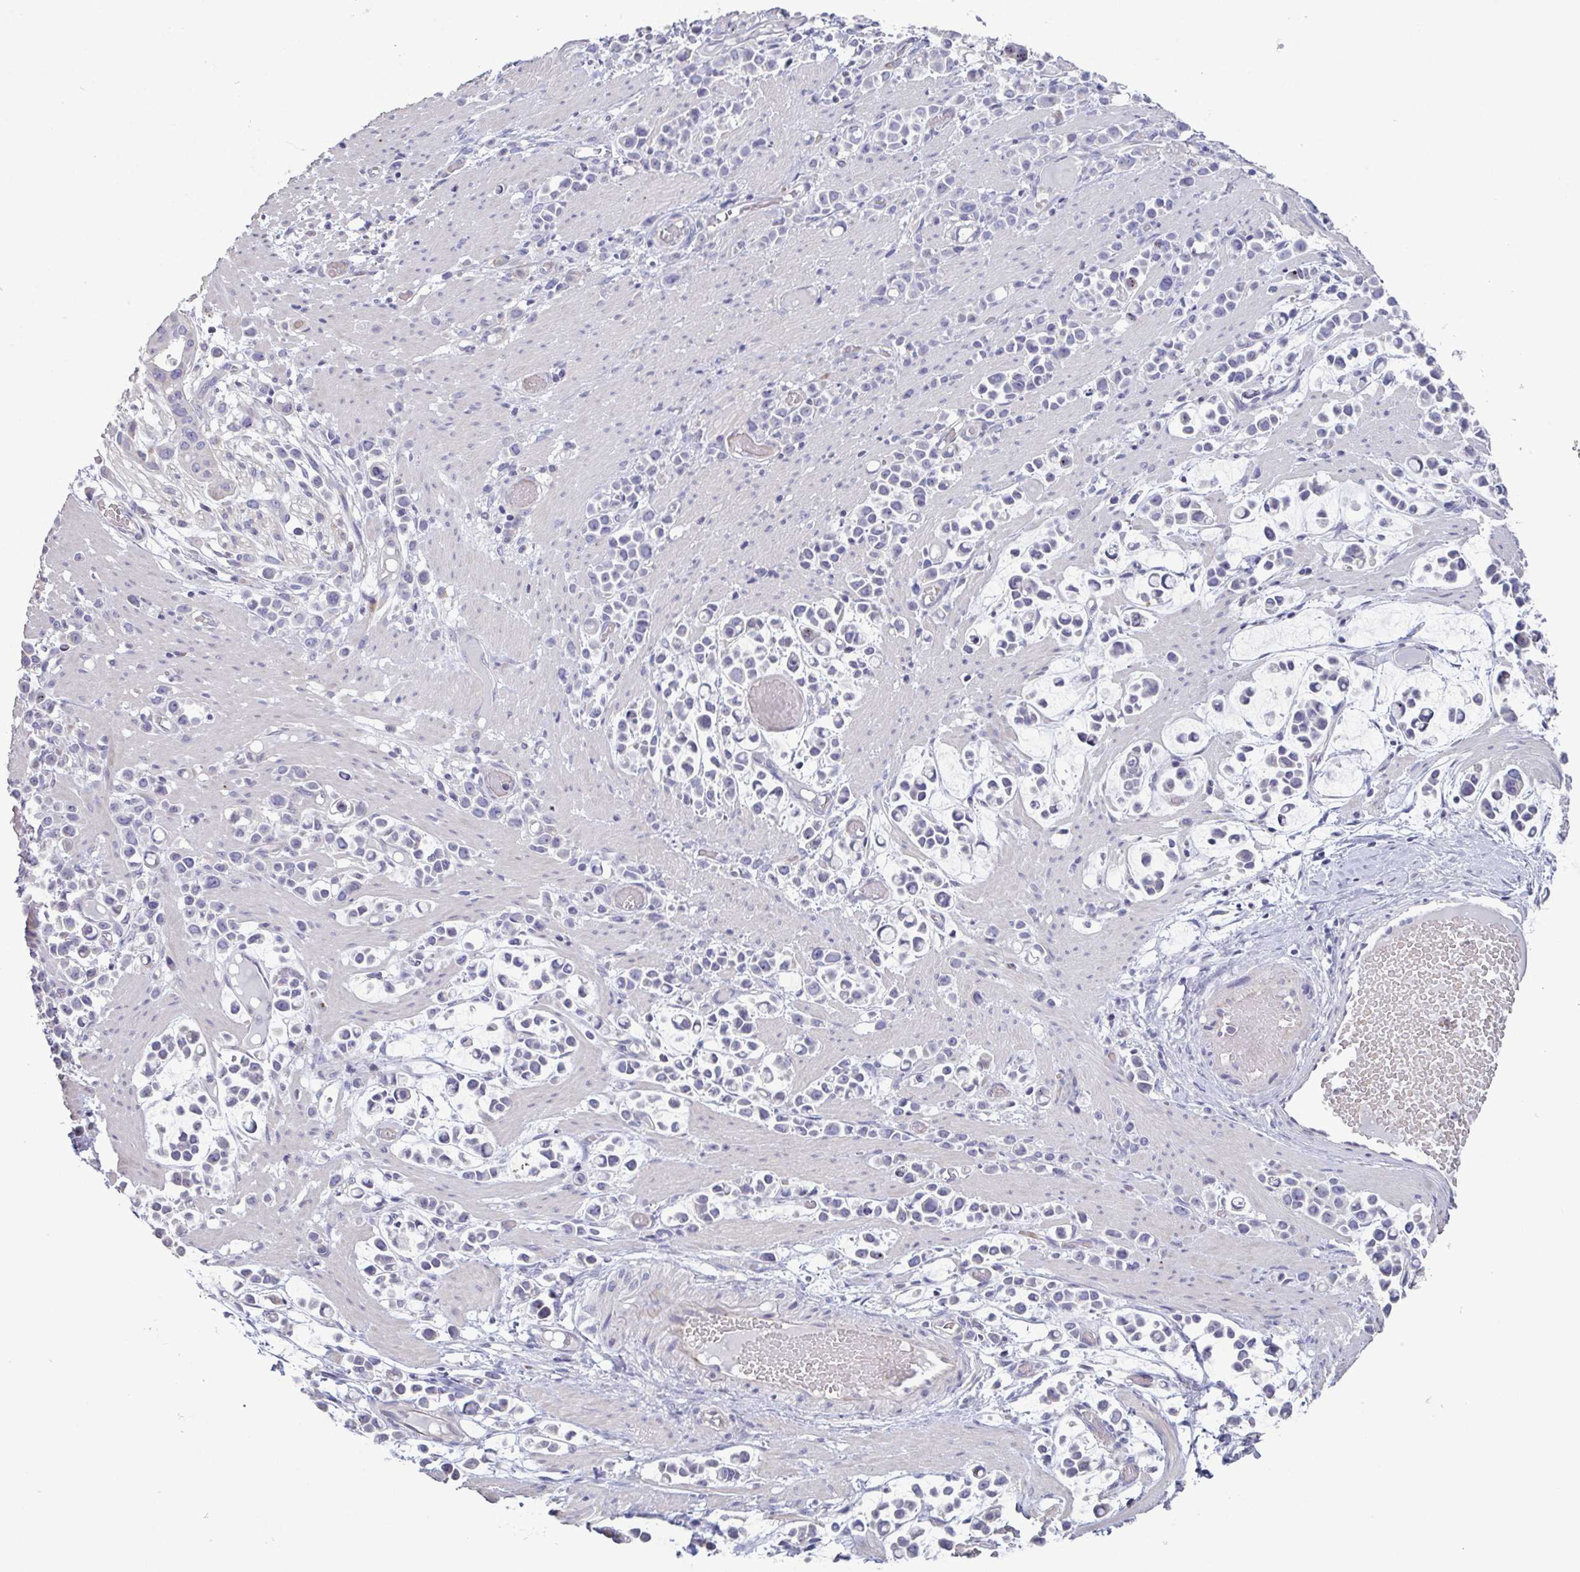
{"staining": {"intensity": "negative", "quantity": "none", "location": "none"}, "tissue": "stomach cancer", "cell_type": "Tumor cells", "image_type": "cancer", "snomed": [{"axis": "morphology", "description": "Adenocarcinoma, NOS"}, {"axis": "topography", "description": "Stomach"}], "caption": "This is an immunohistochemistry histopathology image of human adenocarcinoma (stomach). There is no positivity in tumor cells.", "gene": "GLDC", "patient": {"sex": "male", "age": 82}}